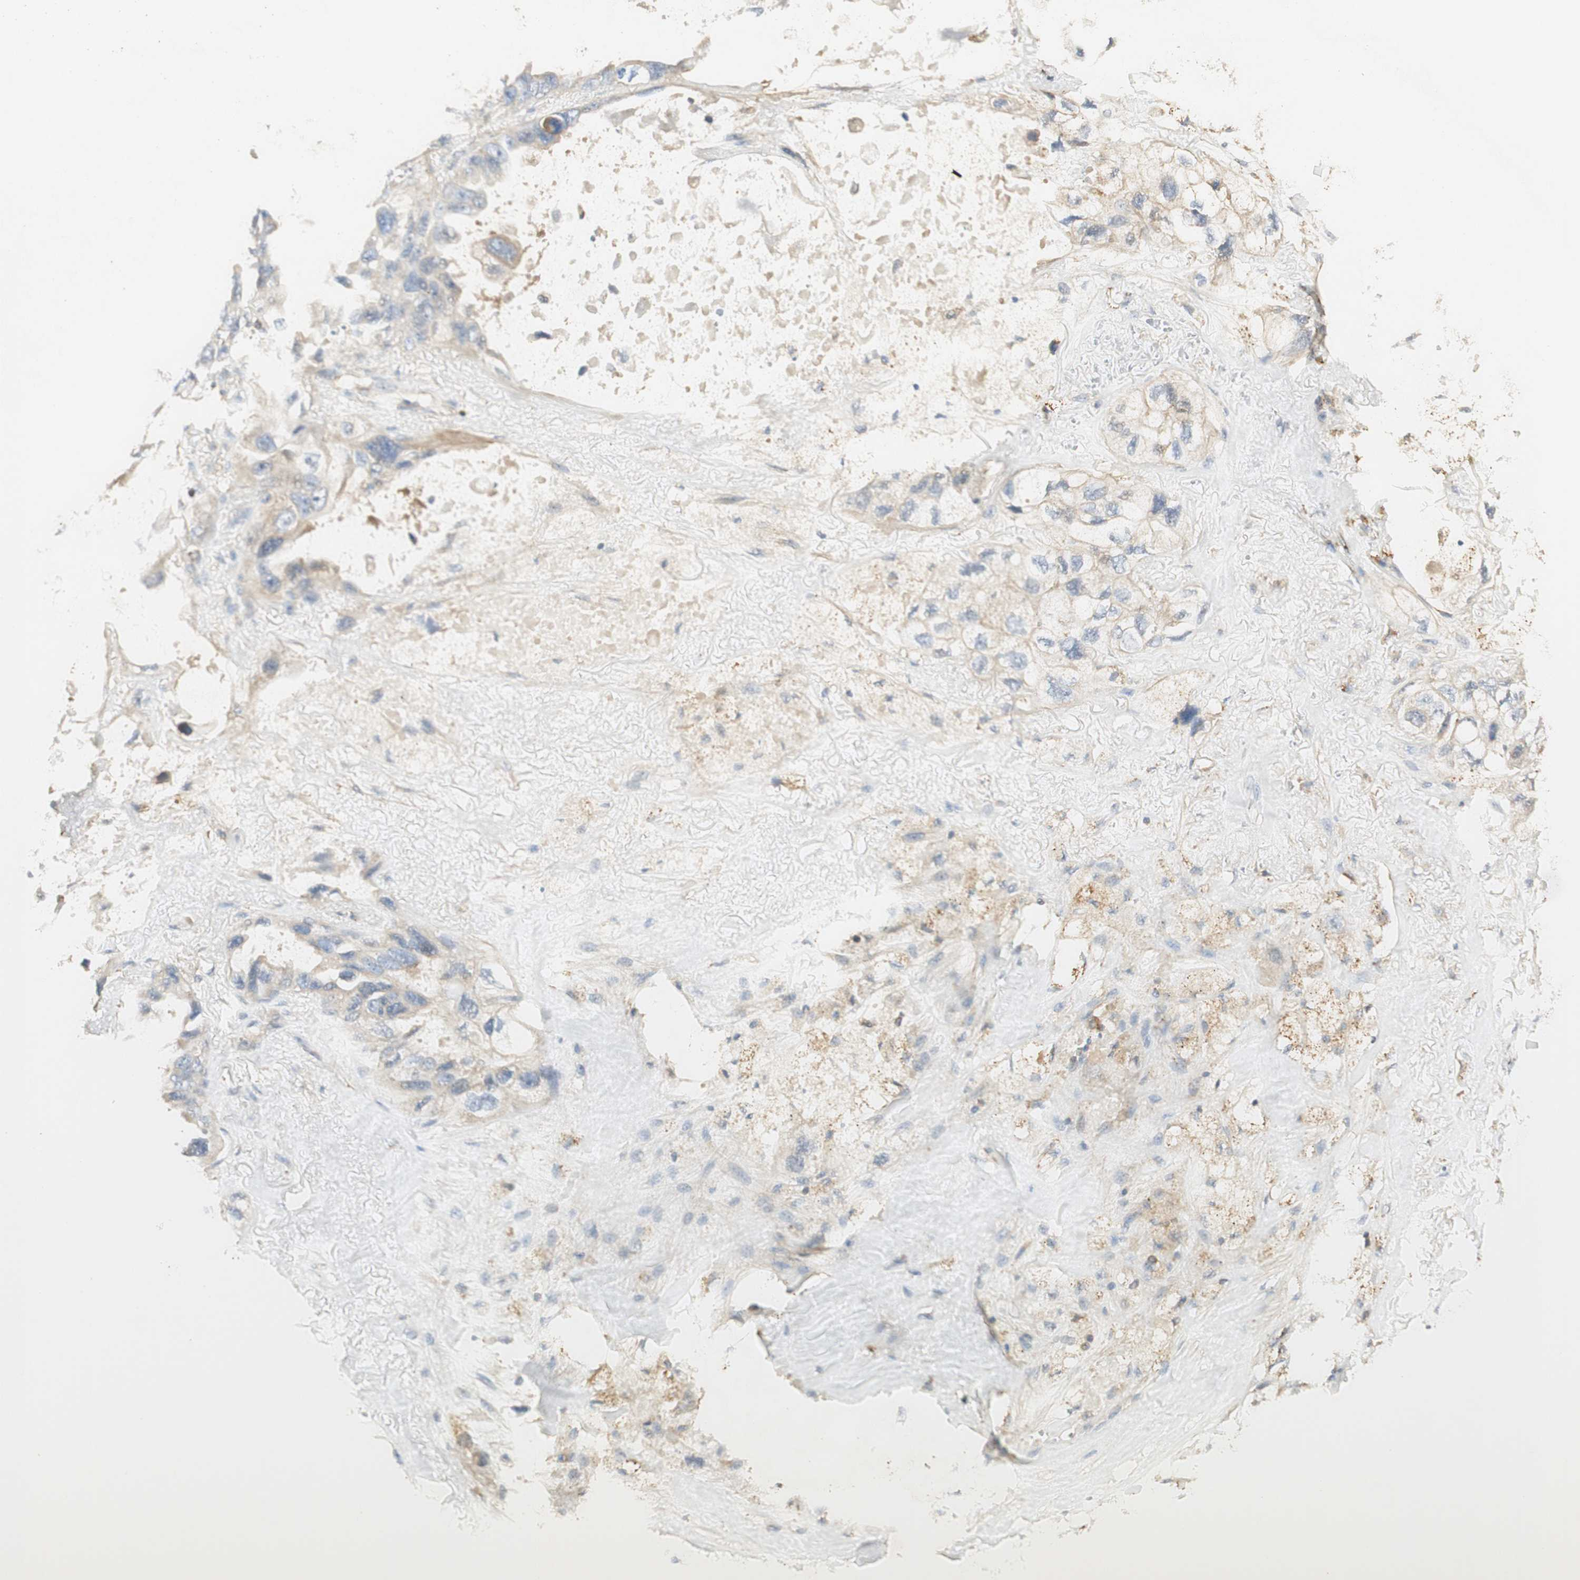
{"staining": {"intensity": "negative", "quantity": "none", "location": "none"}, "tissue": "lung cancer", "cell_type": "Tumor cells", "image_type": "cancer", "snomed": [{"axis": "morphology", "description": "Squamous cell carcinoma, NOS"}, {"axis": "topography", "description": "Lung"}], "caption": "Tumor cells show no significant protein positivity in lung squamous cell carcinoma. (Immunohistochemistry (ihc), brightfield microscopy, high magnification).", "gene": "IKBKG", "patient": {"sex": "female", "age": 73}}